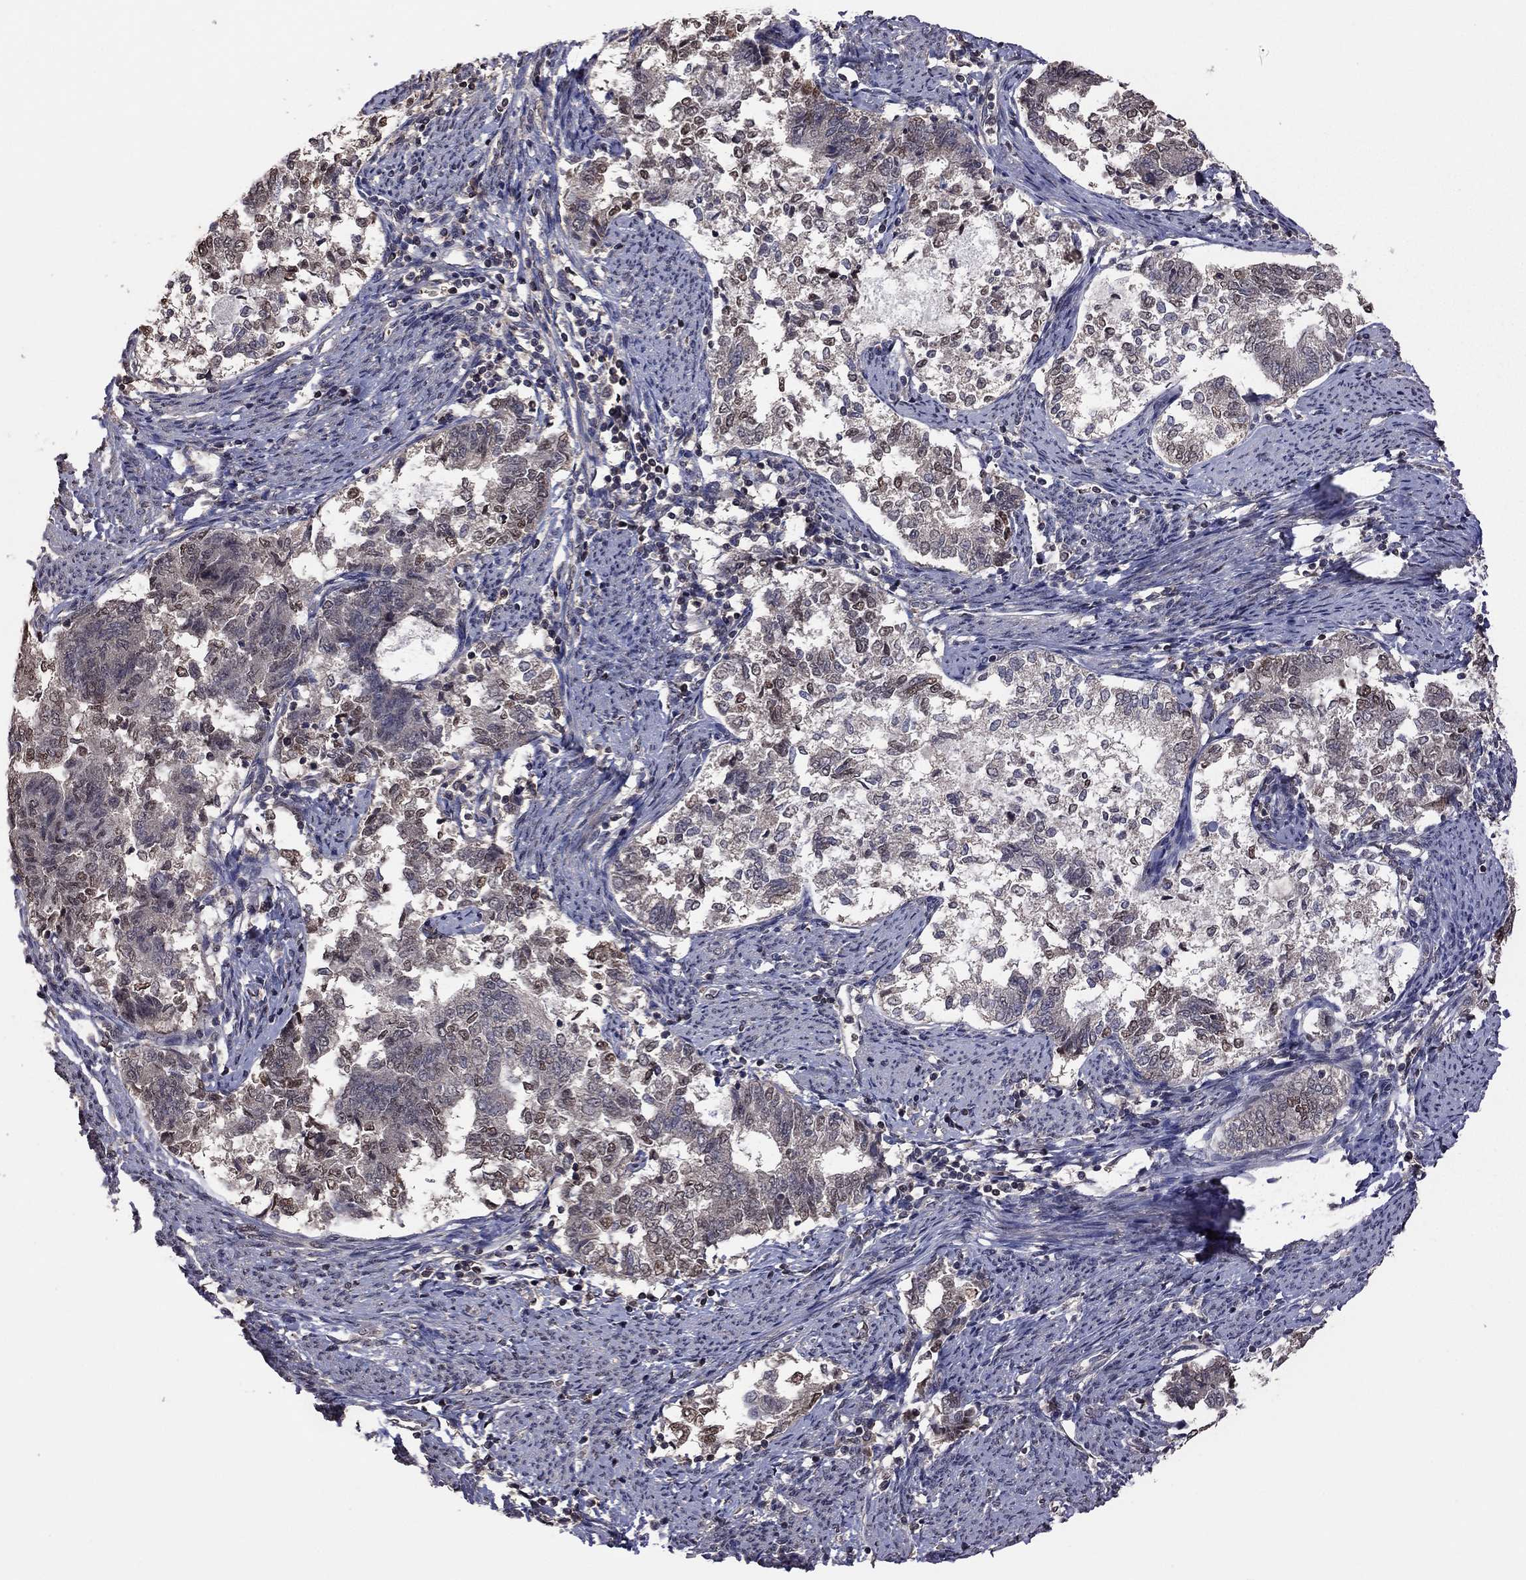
{"staining": {"intensity": "negative", "quantity": "none", "location": "none"}, "tissue": "endometrial cancer", "cell_type": "Tumor cells", "image_type": "cancer", "snomed": [{"axis": "morphology", "description": "Adenocarcinoma, NOS"}, {"axis": "topography", "description": "Endometrium"}], "caption": "Immunohistochemical staining of endometrial cancer (adenocarcinoma) shows no significant expression in tumor cells.", "gene": "TSNARE1", "patient": {"sex": "female", "age": 65}}